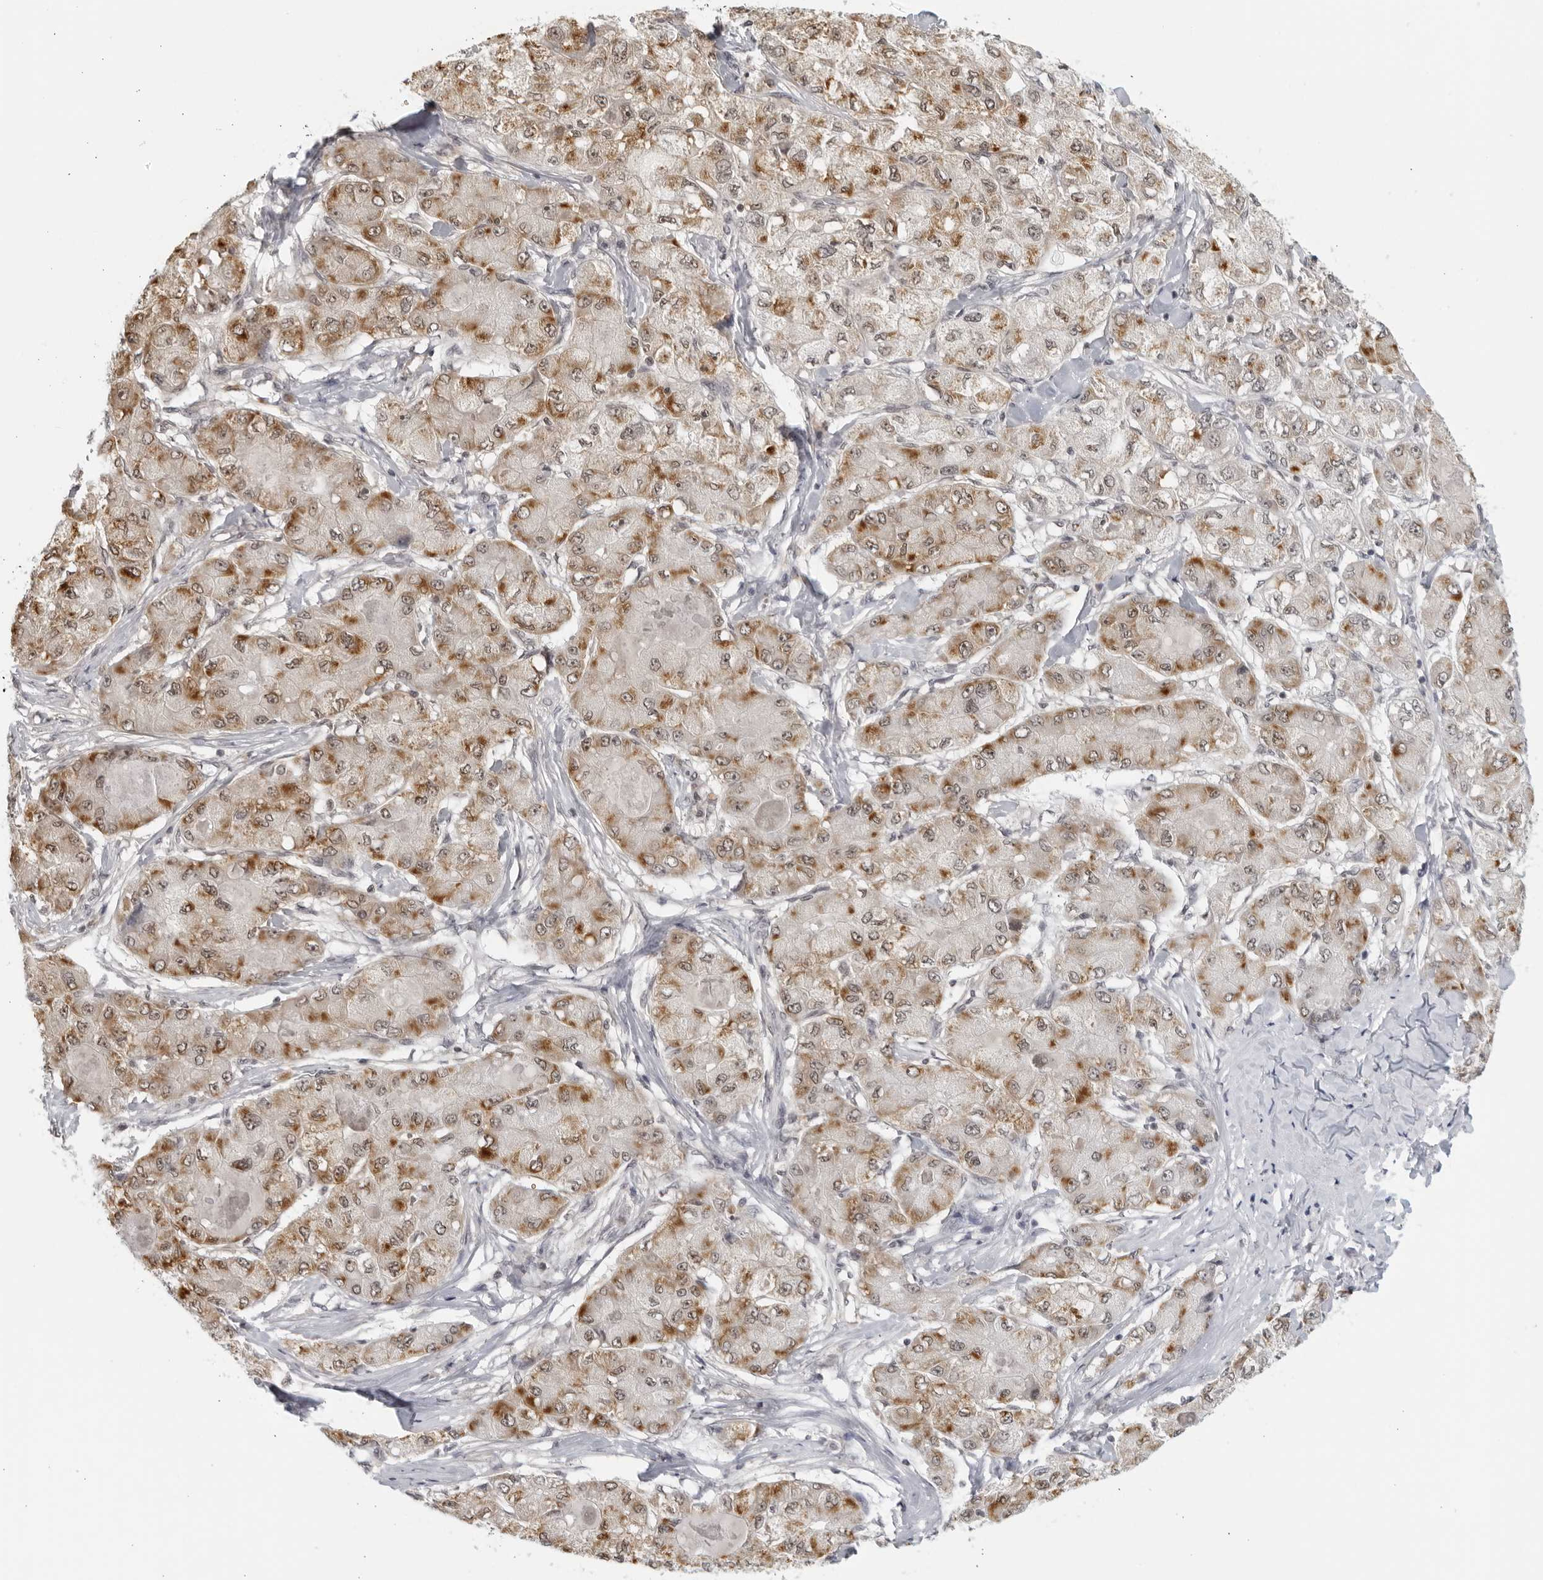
{"staining": {"intensity": "moderate", "quantity": ">75%", "location": "cytoplasmic/membranous,nuclear"}, "tissue": "liver cancer", "cell_type": "Tumor cells", "image_type": "cancer", "snomed": [{"axis": "morphology", "description": "Carcinoma, Hepatocellular, NOS"}, {"axis": "topography", "description": "Liver"}], "caption": "A brown stain highlights moderate cytoplasmic/membranous and nuclear staining of a protein in hepatocellular carcinoma (liver) tumor cells.", "gene": "RAB11FIP3", "patient": {"sex": "male", "age": 80}}